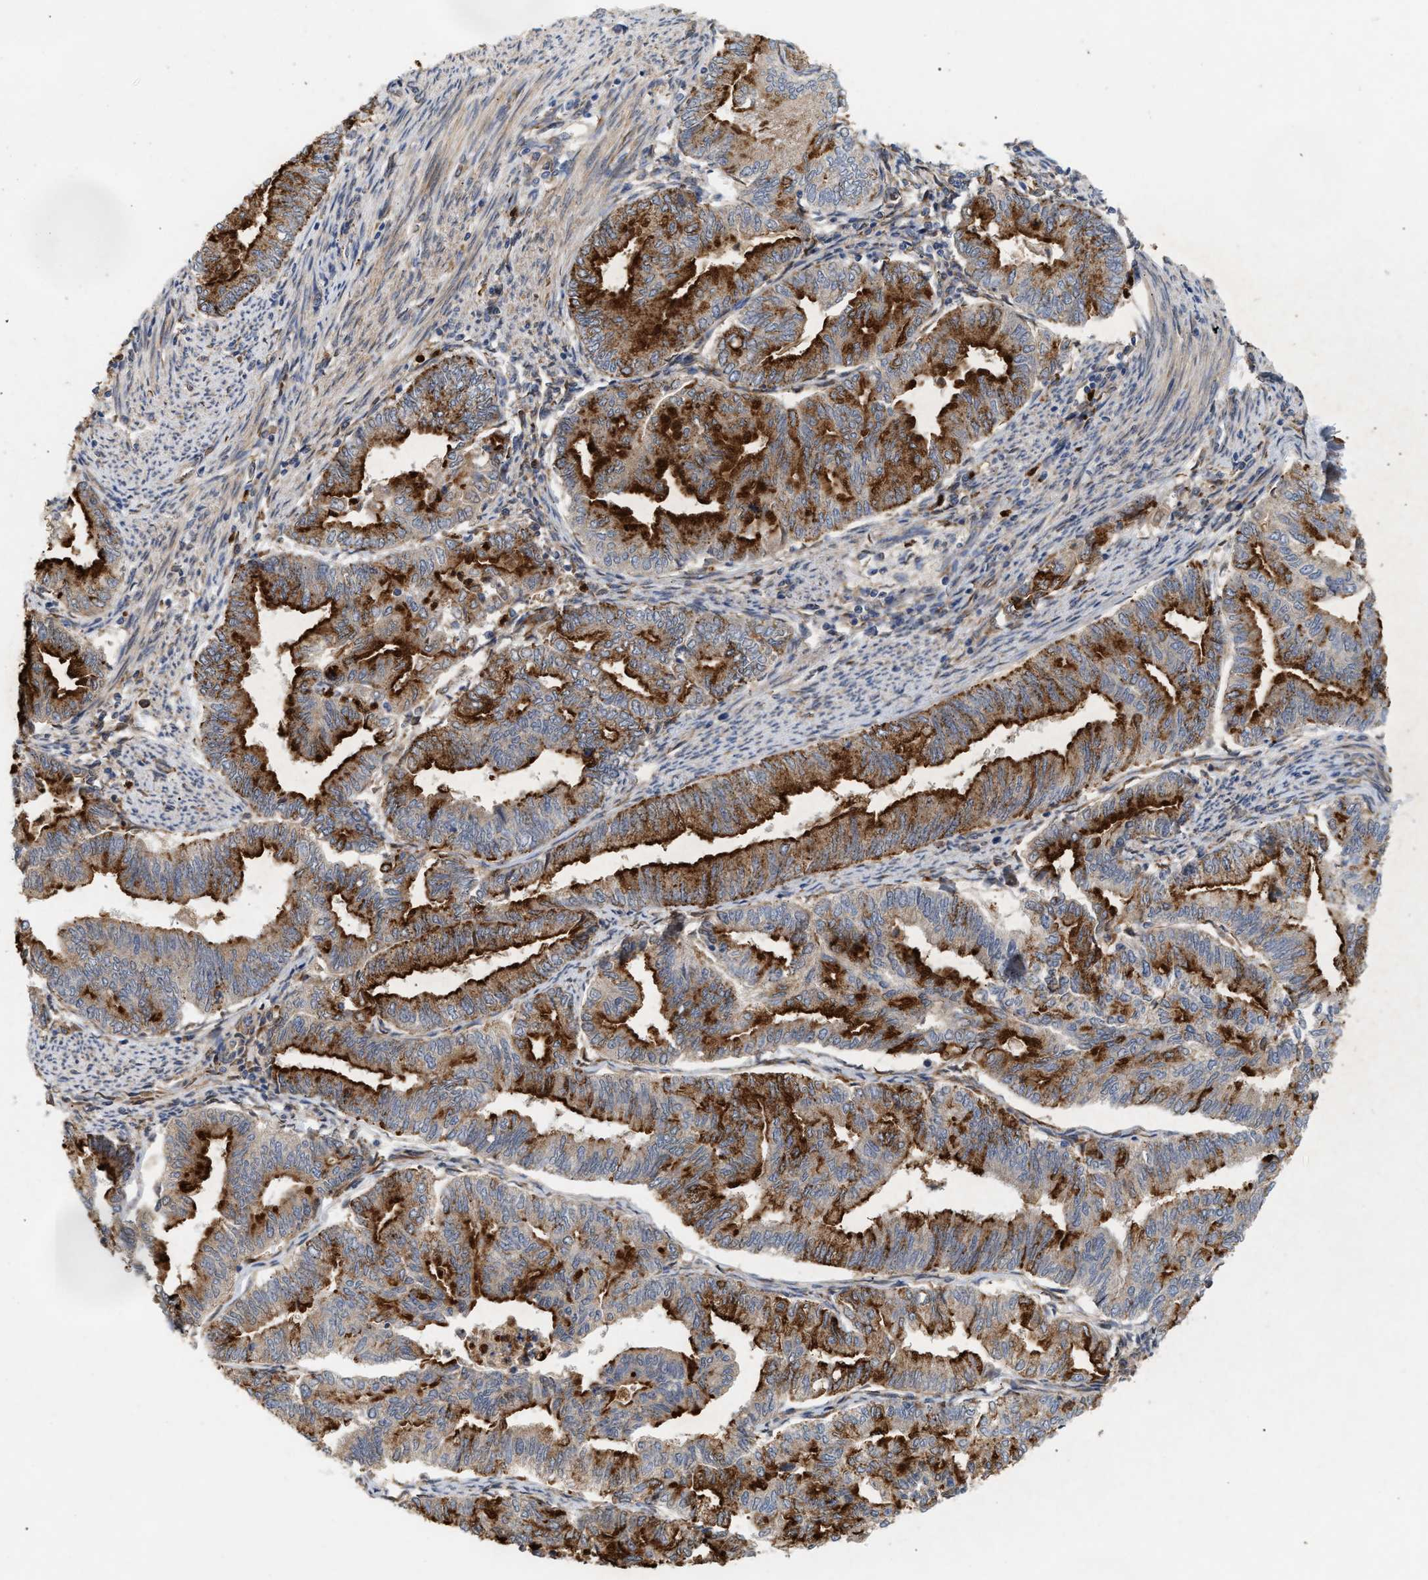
{"staining": {"intensity": "strong", "quantity": ">75%", "location": "cytoplasmic/membranous"}, "tissue": "endometrial cancer", "cell_type": "Tumor cells", "image_type": "cancer", "snomed": [{"axis": "morphology", "description": "Adenocarcinoma, NOS"}, {"axis": "topography", "description": "Endometrium"}], "caption": "An image showing strong cytoplasmic/membranous expression in about >75% of tumor cells in adenocarcinoma (endometrial), as visualized by brown immunohistochemical staining.", "gene": "PLCD1", "patient": {"sex": "female", "age": 79}}